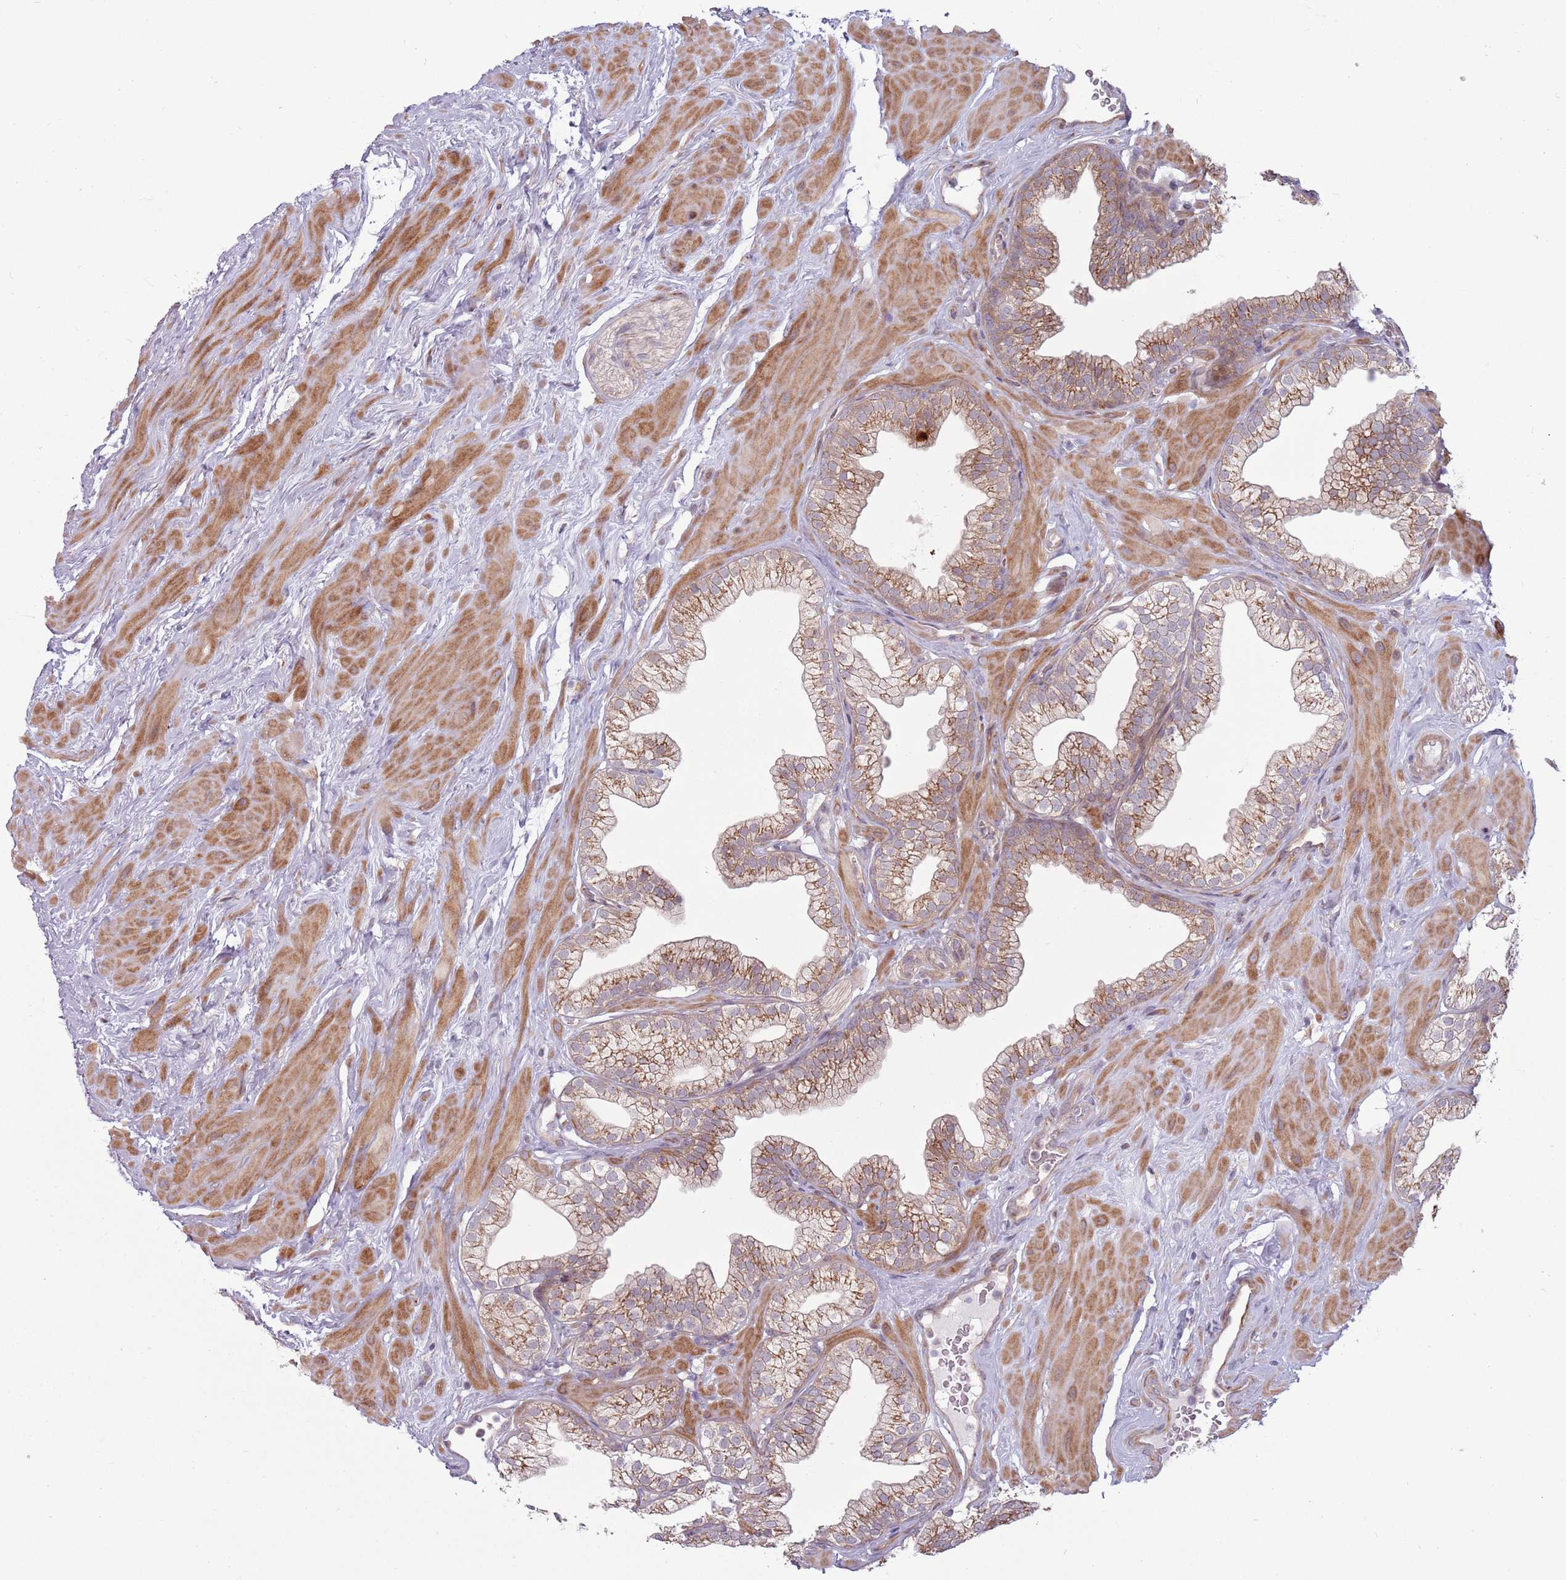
{"staining": {"intensity": "moderate", "quantity": "25%-75%", "location": "cytoplasmic/membranous"}, "tissue": "prostate", "cell_type": "Glandular cells", "image_type": "normal", "snomed": [{"axis": "morphology", "description": "Normal tissue, NOS"}, {"axis": "morphology", "description": "Urothelial carcinoma, Low grade"}, {"axis": "topography", "description": "Urinary bladder"}, {"axis": "topography", "description": "Prostate"}], "caption": "The micrograph displays a brown stain indicating the presence of a protein in the cytoplasmic/membranous of glandular cells in prostate. (DAB (3,3'-diaminobenzidine) = brown stain, brightfield microscopy at high magnification).", "gene": "CCDC150", "patient": {"sex": "male", "age": 60}}